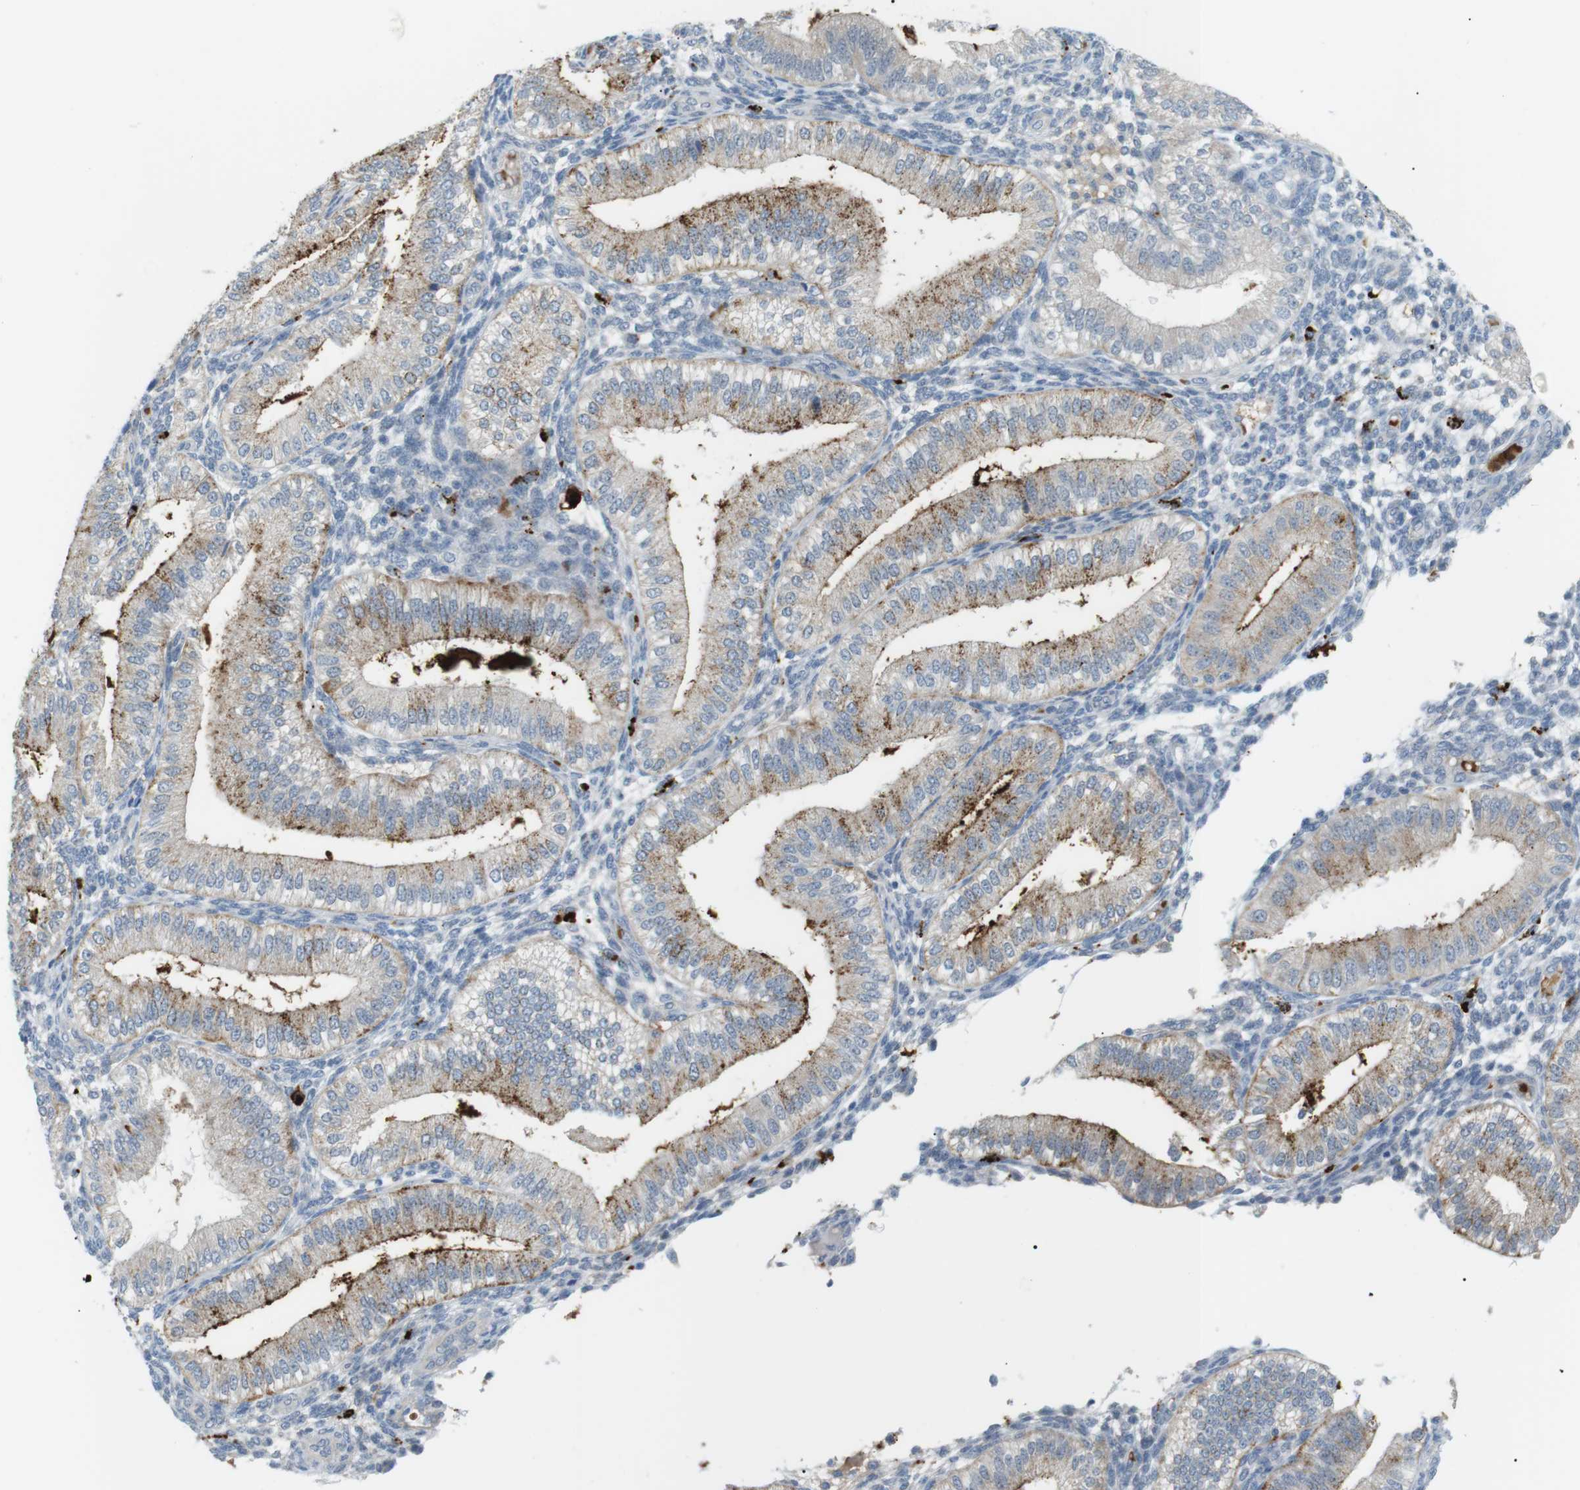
{"staining": {"intensity": "negative", "quantity": "none", "location": "none"}, "tissue": "endometrium", "cell_type": "Cells in endometrial stroma", "image_type": "normal", "snomed": [{"axis": "morphology", "description": "Normal tissue, NOS"}, {"axis": "topography", "description": "Endometrium"}], "caption": "DAB (3,3'-diaminobenzidine) immunohistochemical staining of unremarkable endometrium demonstrates no significant staining in cells in endometrial stroma. (DAB (3,3'-diaminobenzidine) IHC with hematoxylin counter stain).", "gene": "B4GALNT2", "patient": {"sex": "female", "age": 39}}